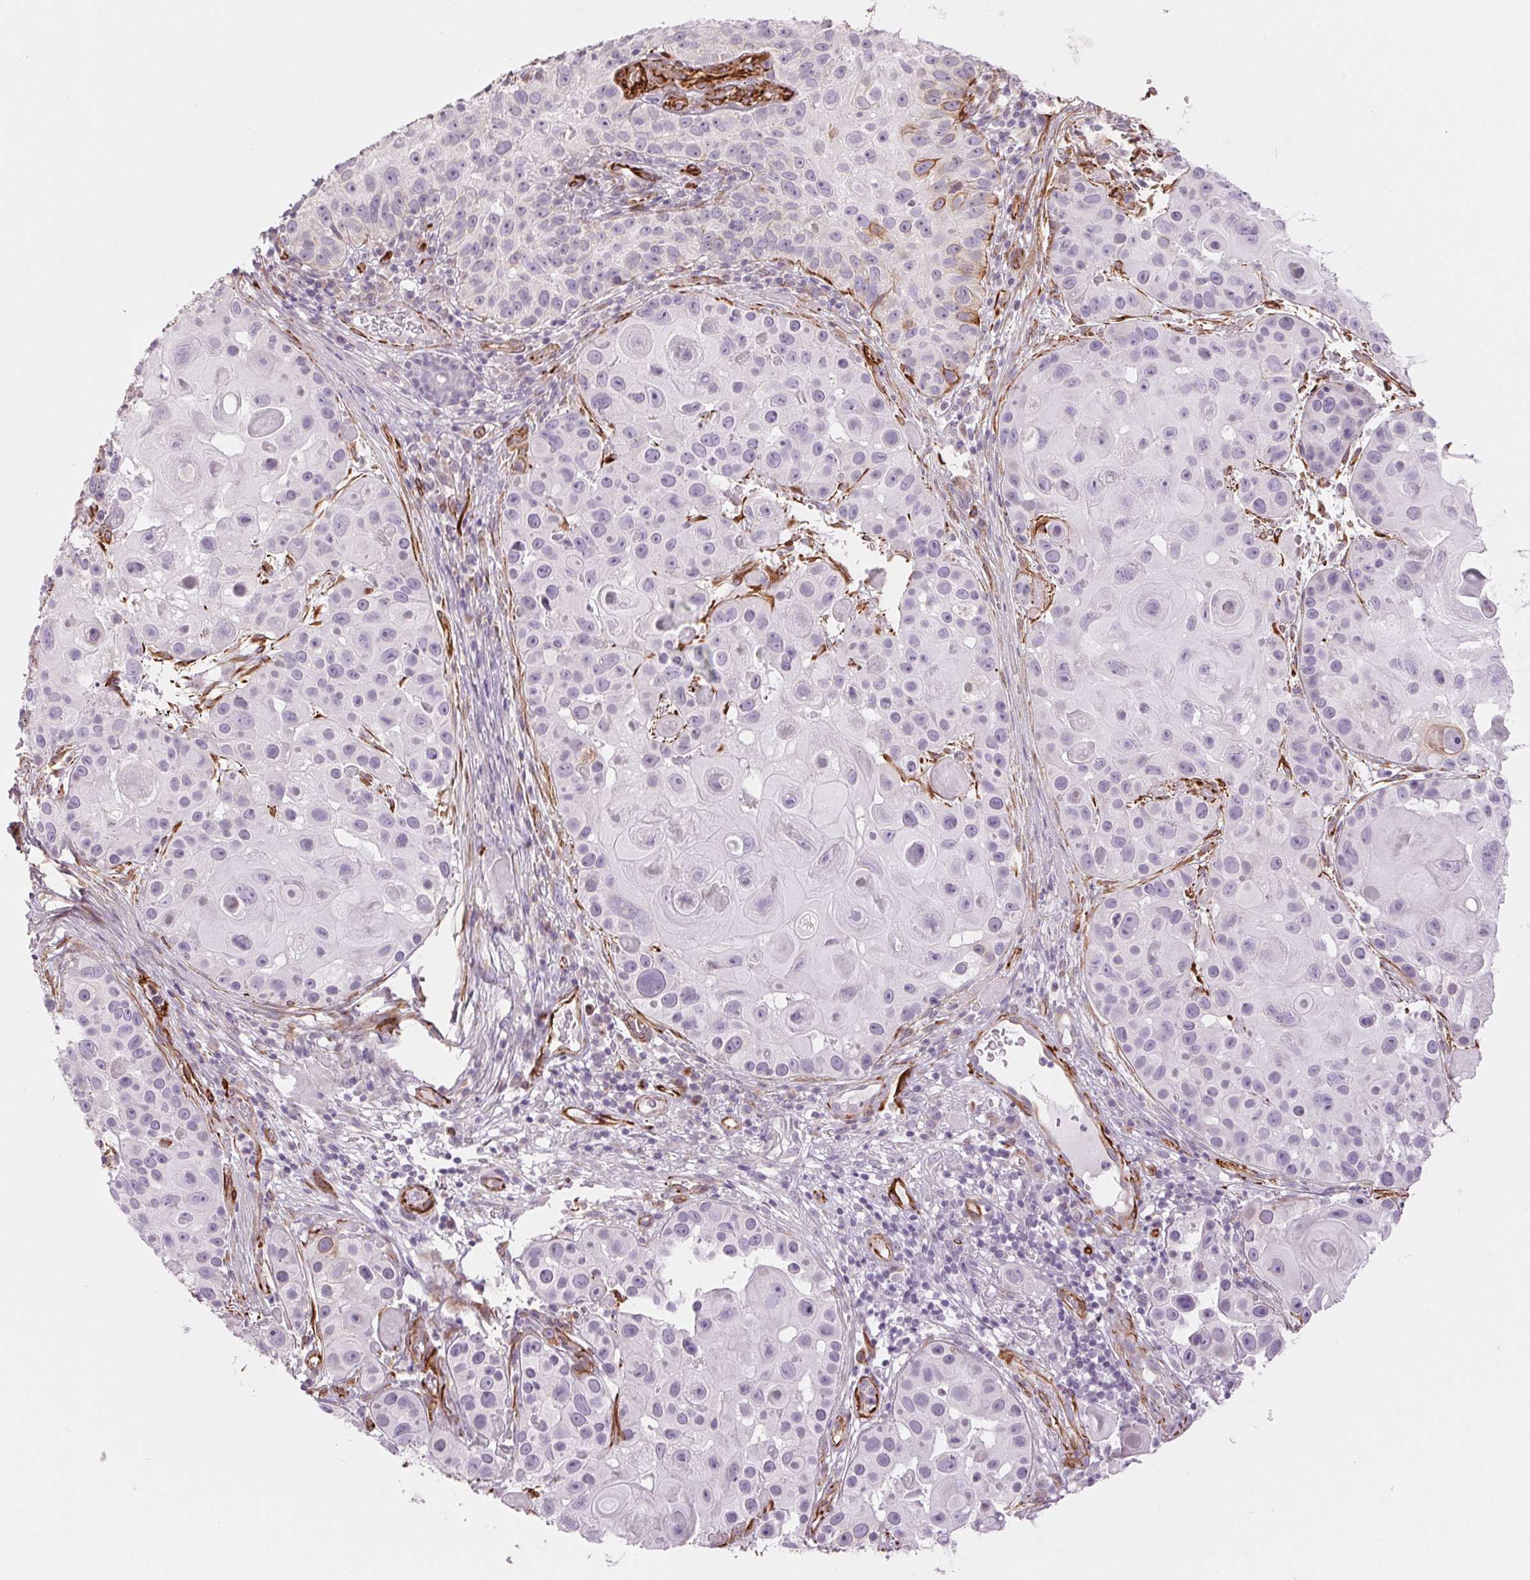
{"staining": {"intensity": "negative", "quantity": "none", "location": "none"}, "tissue": "skin cancer", "cell_type": "Tumor cells", "image_type": "cancer", "snomed": [{"axis": "morphology", "description": "Squamous cell carcinoma, NOS"}, {"axis": "topography", "description": "Skin"}], "caption": "Human skin cancer (squamous cell carcinoma) stained for a protein using immunohistochemistry (IHC) reveals no positivity in tumor cells.", "gene": "CLPS", "patient": {"sex": "male", "age": 92}}